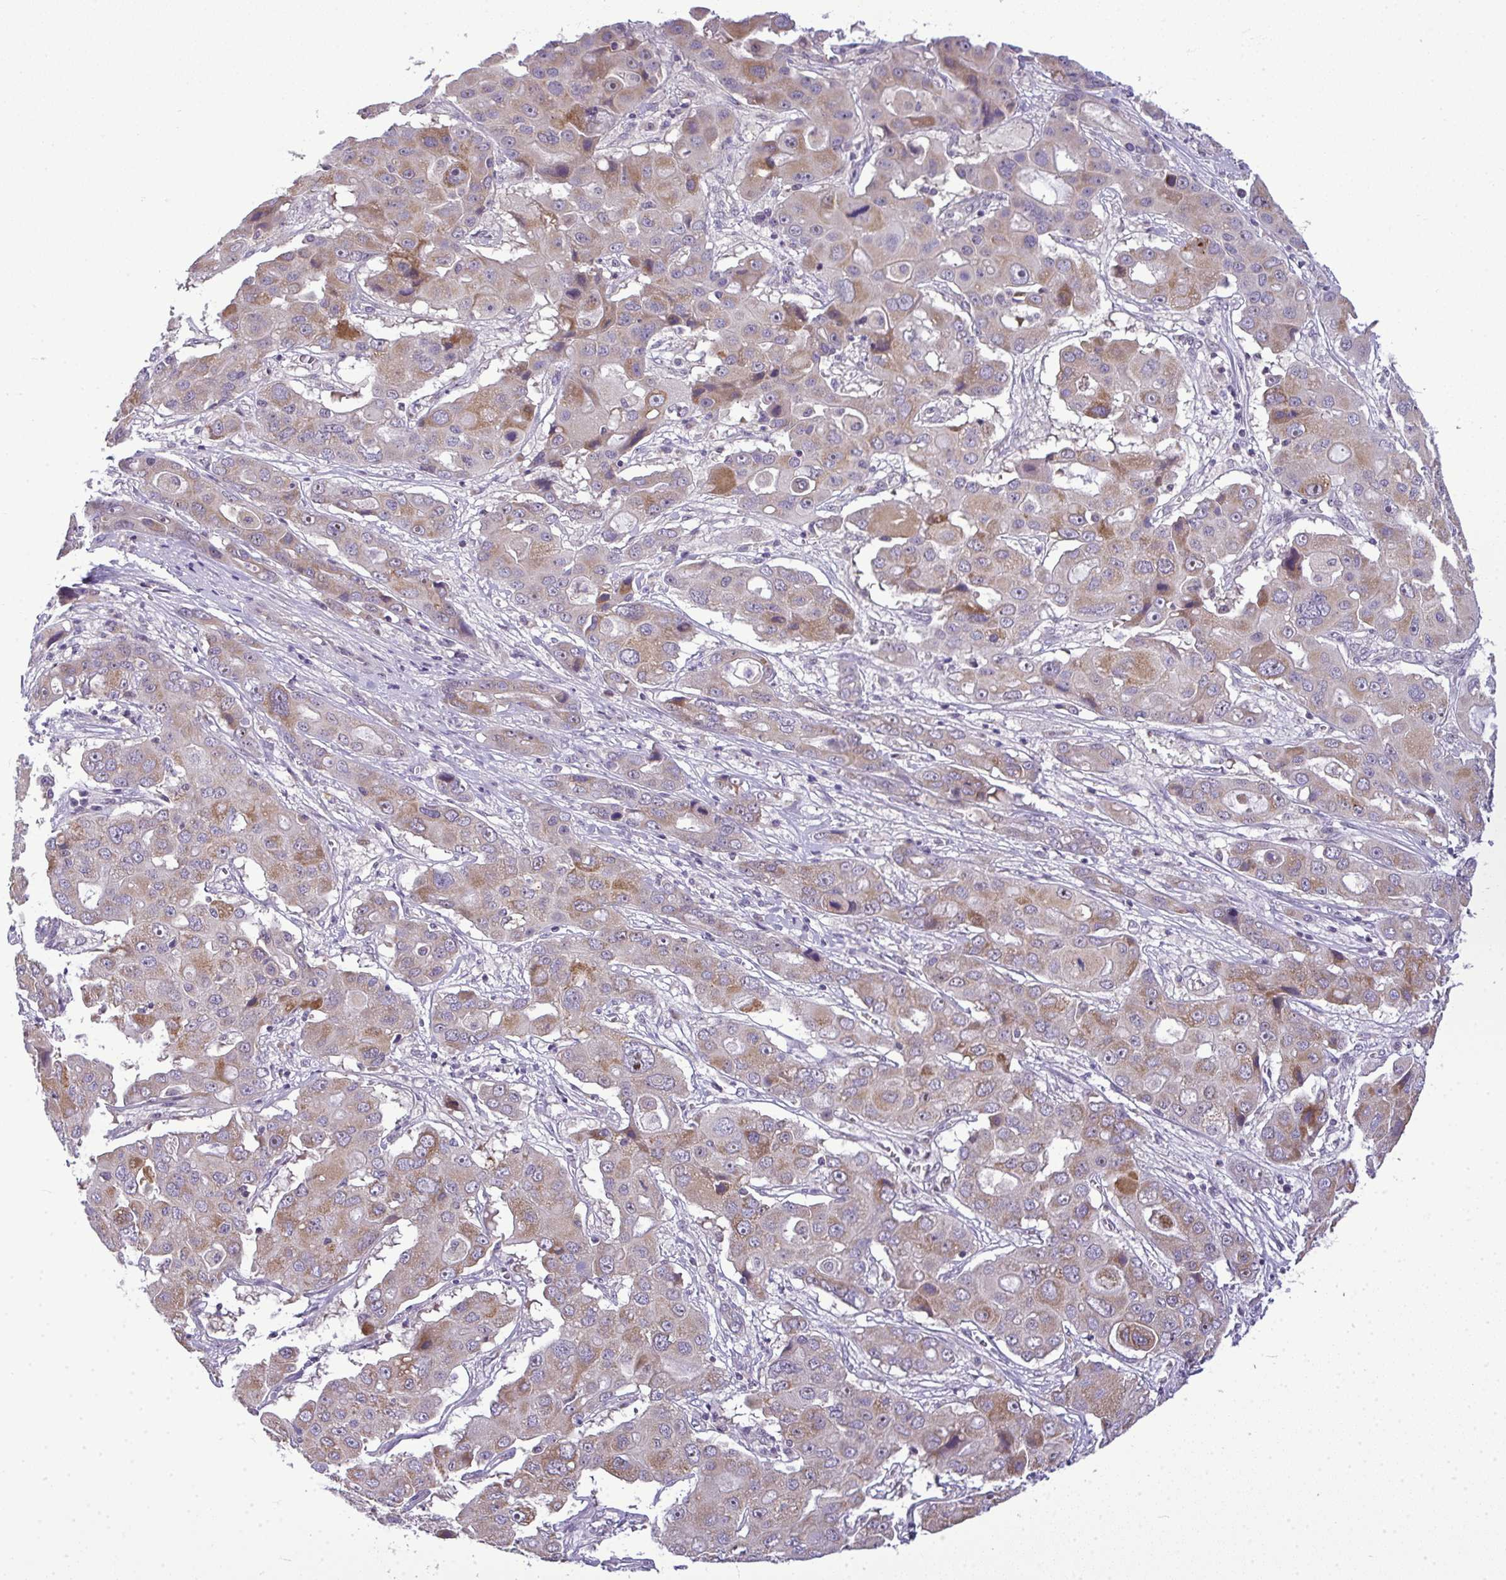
{"staining": {"intensity": "moderate", "quantity": "<25%", "location": "cytoplasmic/membranous"}, "tissue": "liver cancer", "cell_type": "Tumor cells", "image_type": "cancer", "snomed": [{"axis": "morphology", "description": "Cholangiocarcinoma"}, {"axis": "topography", "description": "Liver"}], "caption": "A high-resolution image shows IHC staining of liver cancer, which exhibits moderate cytoplasmic/membranous expression in approximately <25% of tumor cells. (Brightfield microscopy of DAB IHC at high magnification).", "gene": "NT5C1A", "patient": {"sex": "male", "age": 67}}